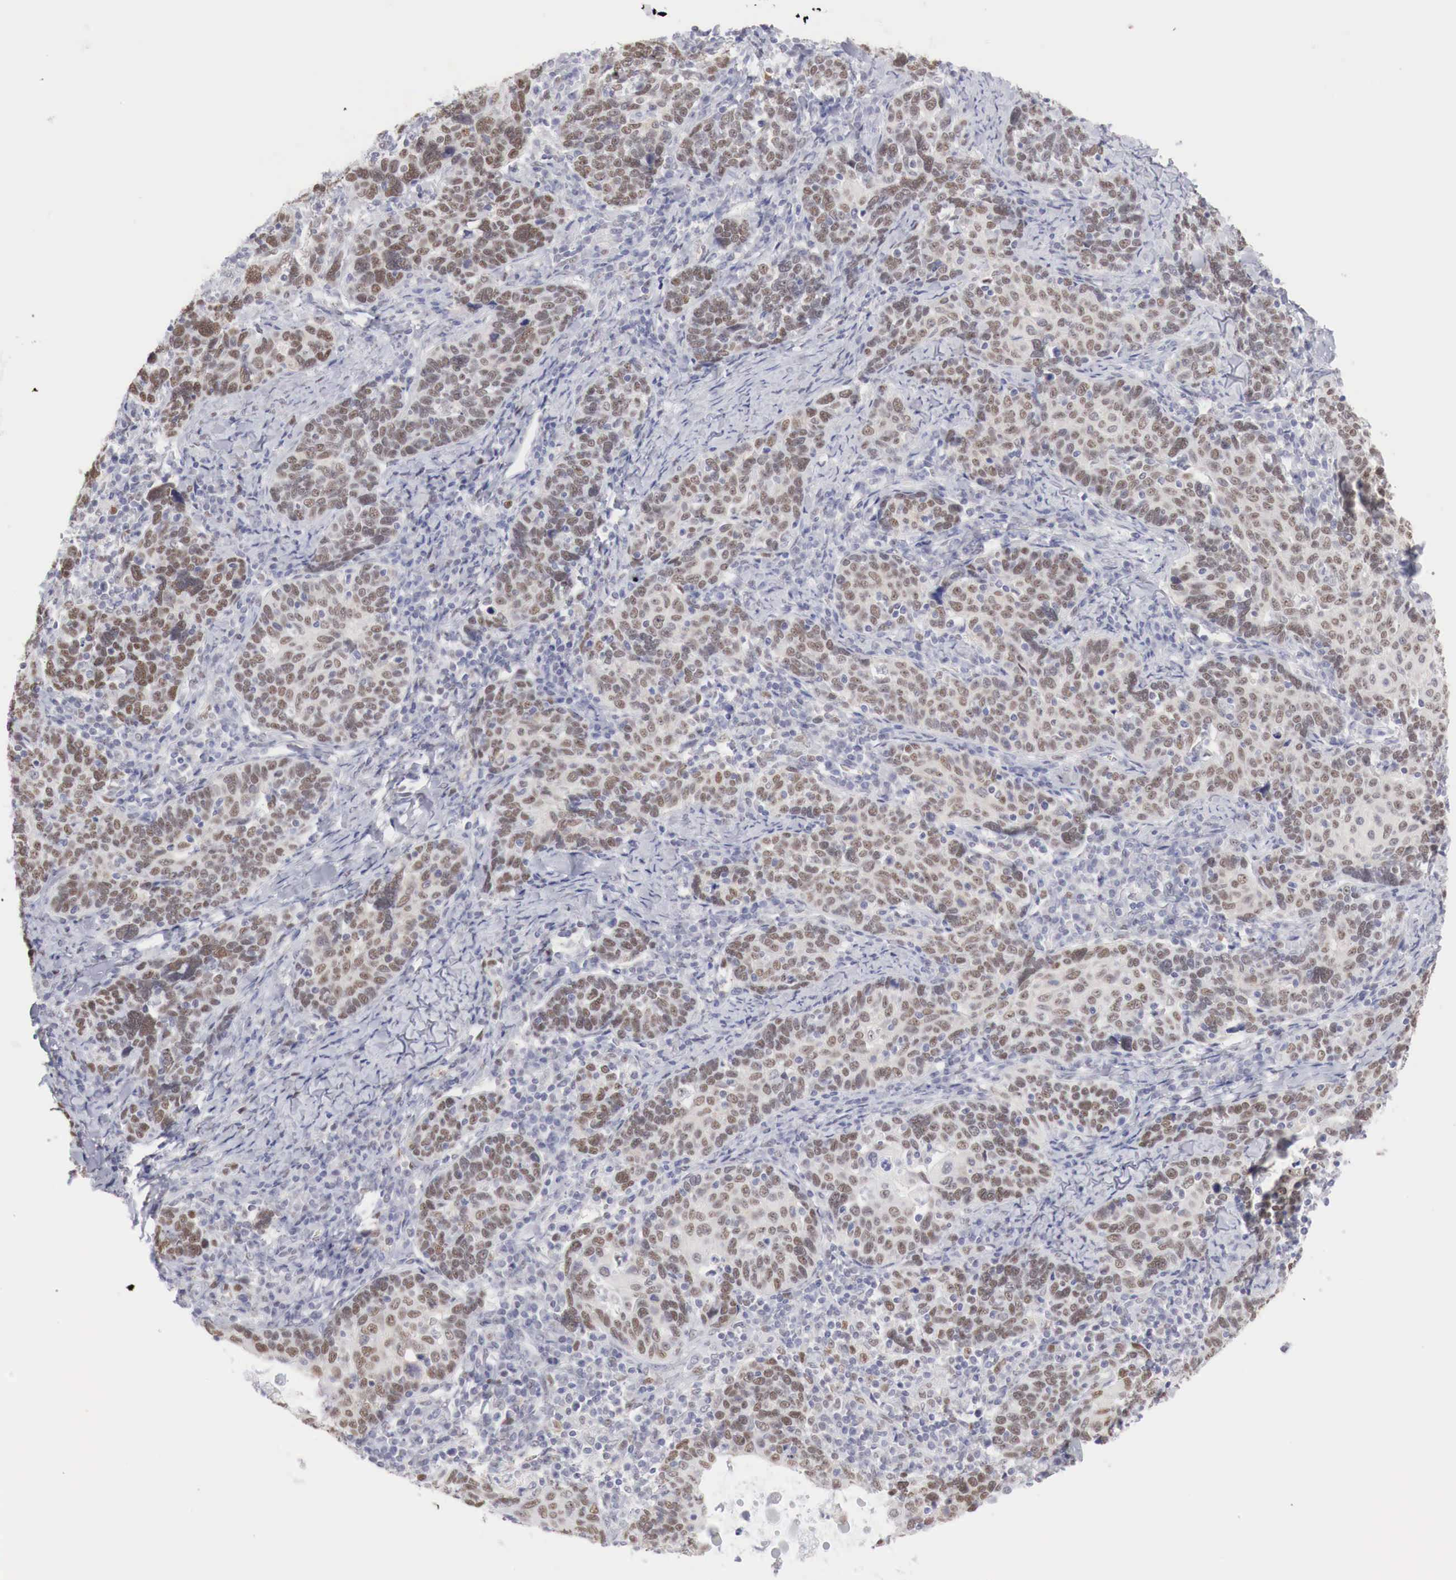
{"staining": {"intensity": "moderate", "quantity": ">75%", "location": "nuclear"}, "tissue": "cervical cancer", "cell_type": "Tumor cells", "image_type": "cancer", "snomed": [{"axis": "morphology", "description": "Squamous cell carcinoma, NOS"}, {"axis": "topography", "description": "Cervix"}], "caption": "Tumor cells reveal moderate nuclear expression in approximately >75% of cells in cervical cancer (squamous cell carcinoma).", "gene": "FOXP2", "patient": {"sex": "female", "age": 41}}